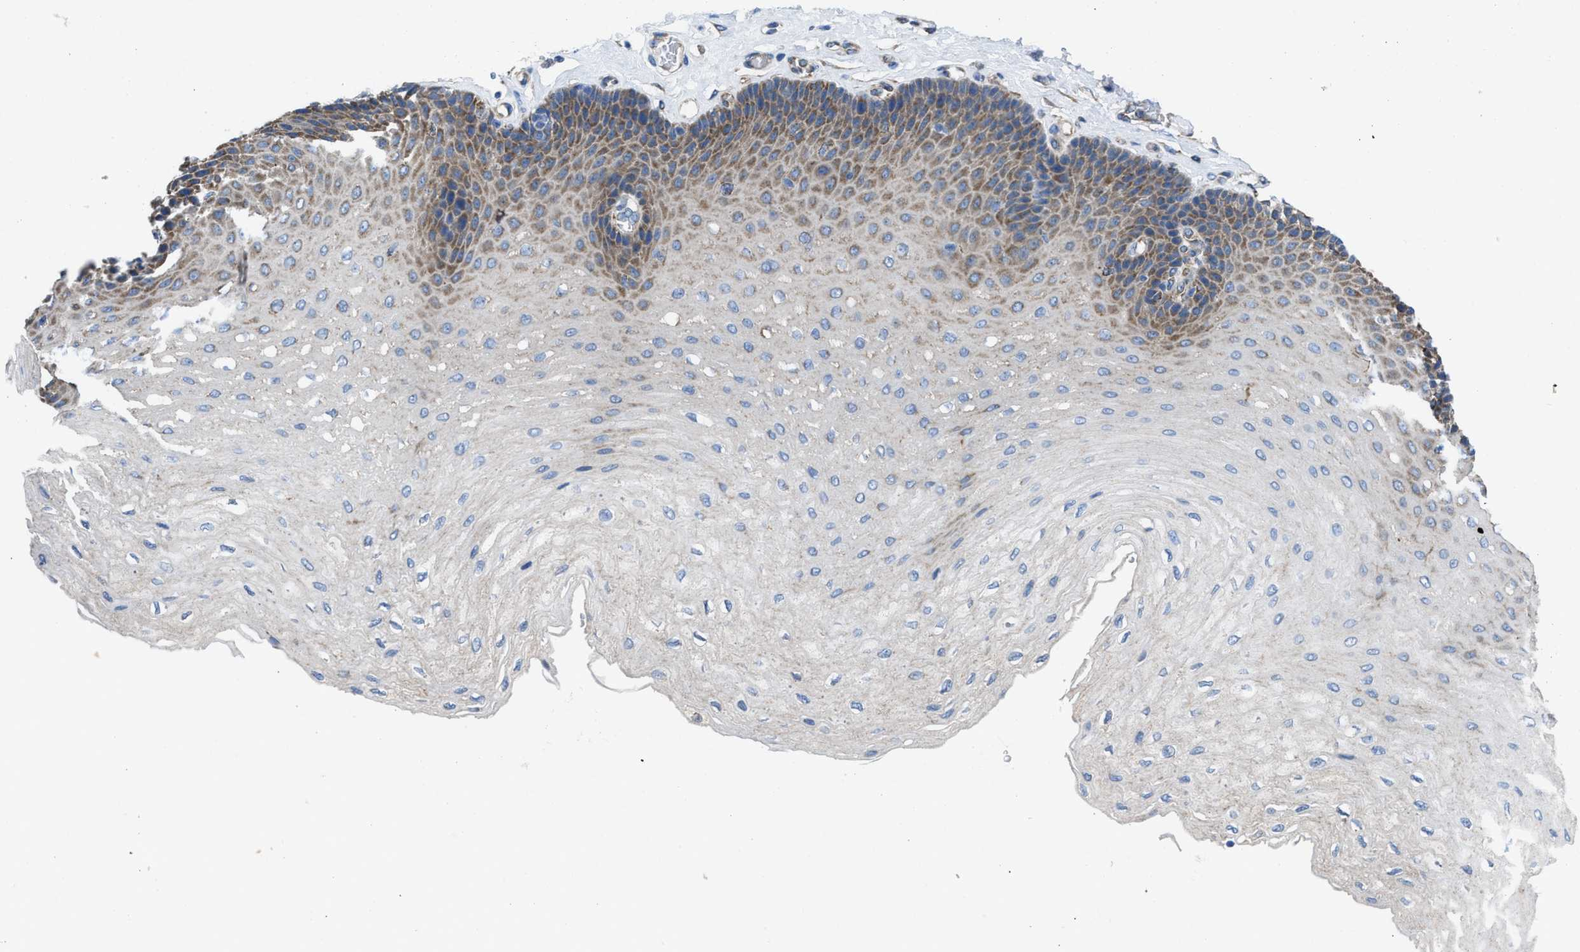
{"staining": {"intensity": "moderate", "quantity": "25%-75%", "location": "cytoplasmic/membranous"}, "tissue": "esophagus", "cell_type": "Squamous epithelial cells", "image_type": "normal", "snomed": [{"axis": "morphology", "description": "Normal tissue, NOS"}, {"axis": "topography", "description": "Esophagus"}], "caption": "Immunohistochemical staining of benign esophagus displays medium levels of moderate cytoplasmic/membranous positivity in about 25%-75% of squamous epithelial cells.", "gene": "DOLPP1", "patient": {"sex": "female", "age": 72}}